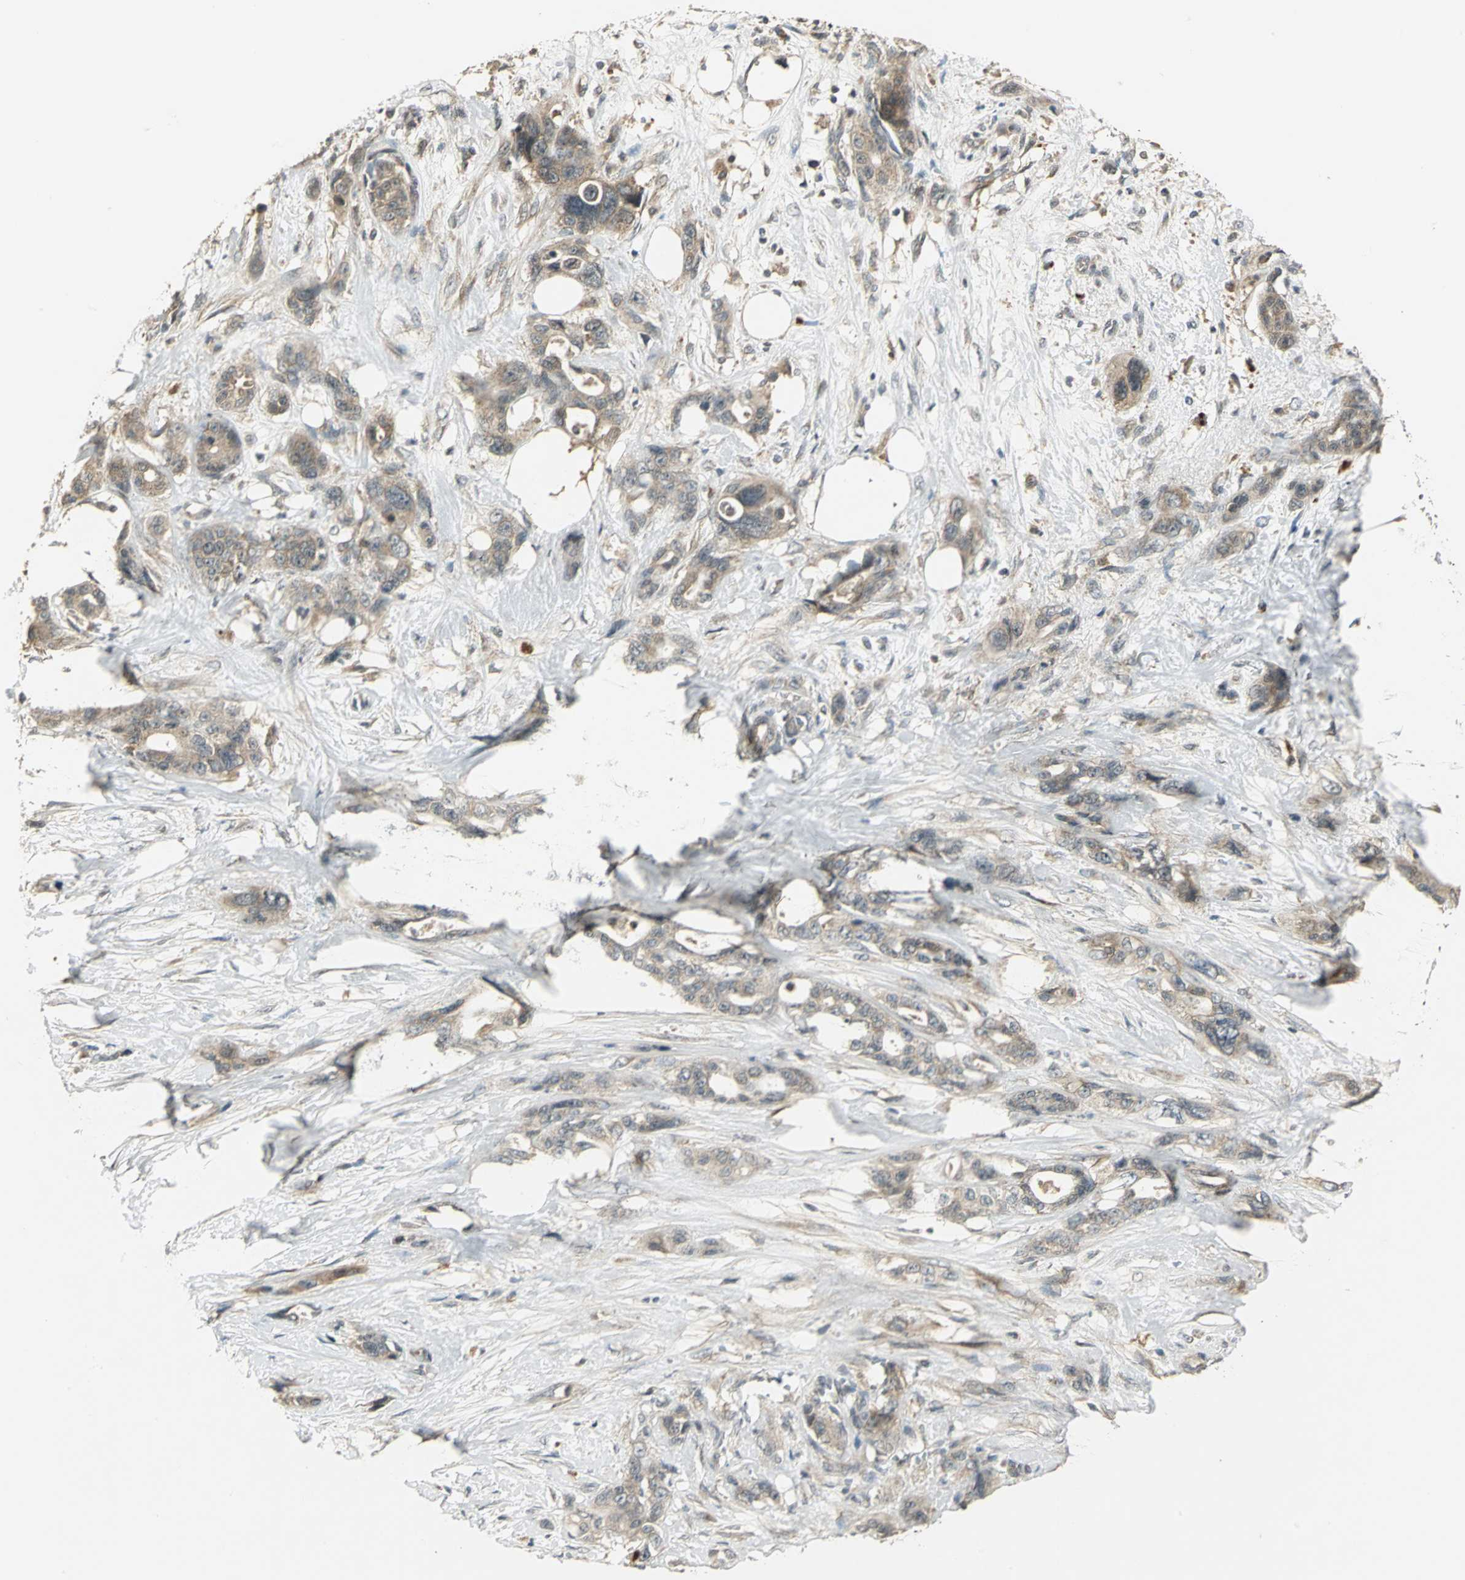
{"staining": {"intensity": "moderate", "quantity": ">75%", "location": "cytoplasmic/membranous"}, "tissue": "pancreatic cancer", "cell_type": "Tumor cells", "image_type": "cancer", "snomed": [{"axis": "morphology", "description": "Adenocarcinoma, NOS"}, {"axis": "topography", "description": "Pancreas"}], "caption": "Pancreatic cancer was stained to show a protein in brown. There is medium levels of moderate cytoplasmic/membranous staining in approximately >75% of tumor cells. Immunohistochemistry stains the protein in brown and the nuclei are stained blue.", "gene": "MAPK8IP3", "patient": {"sex": "male", "age": 46}}